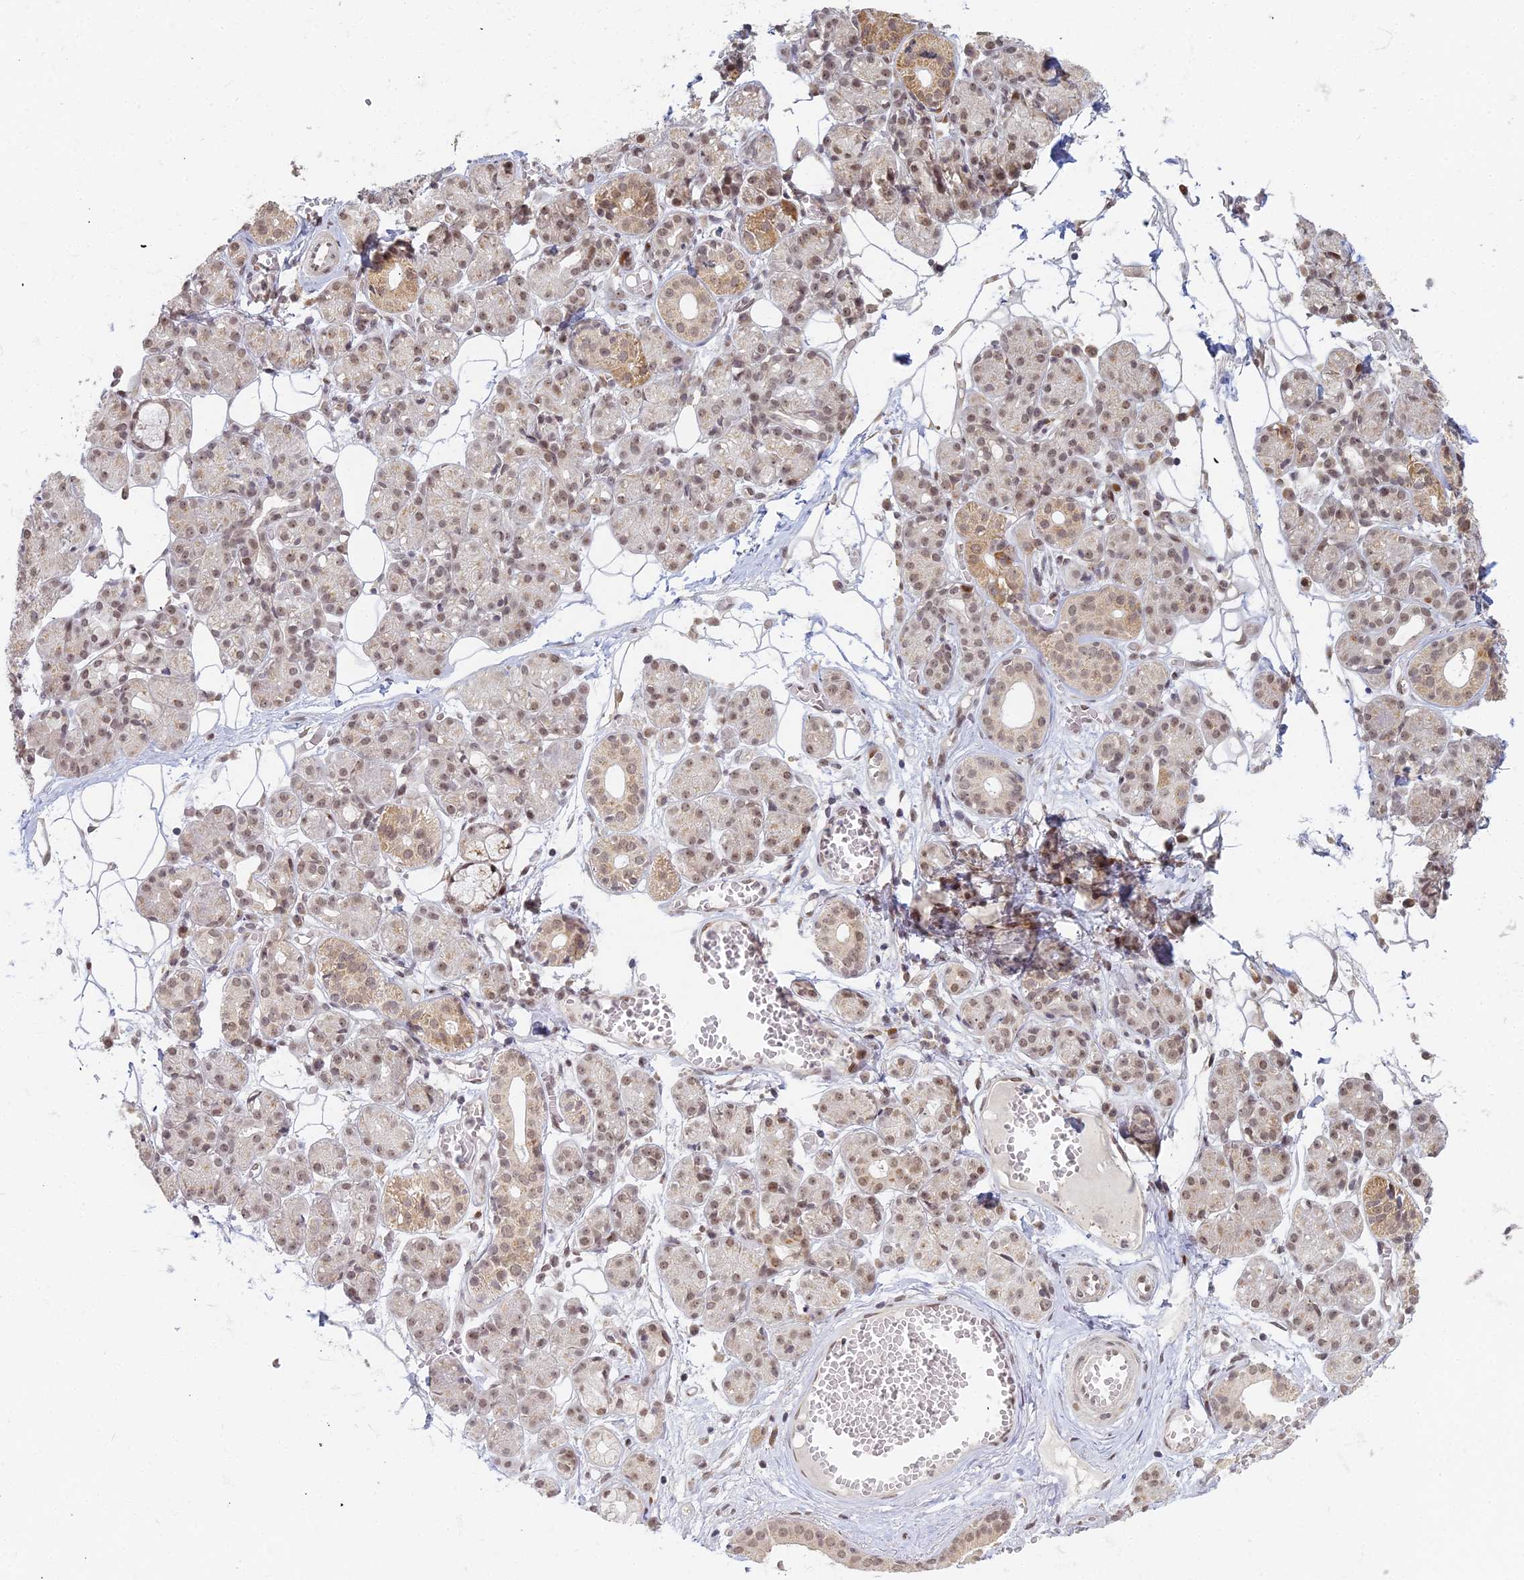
{"staining": {"intensity": "moderate", "quantity": ">75%", "location": "cytoplasmic/membranous,nuclear"}, "tissue": "salivary gland", "cell_type": "Glandular cells", "image_type": "normal", "snomed": [{"axis": "morphology", "description": "Normal tissue, NOS"}, {"axis": "topography", "description": "Salivary gland"}], "caption": "Protein staining exhibits moderate cytoplasmic/membranous,nuclear staining in about >75% of glandular cells in normal salivary gland. (Stains: DAB (3,3'-diaminobenzidine) in brown, nuclei in blue, Microscopy: brightfield microscopy at high magnification).", "gene": "ABCA2", "patient": {"sex": "male", "age": 63}}